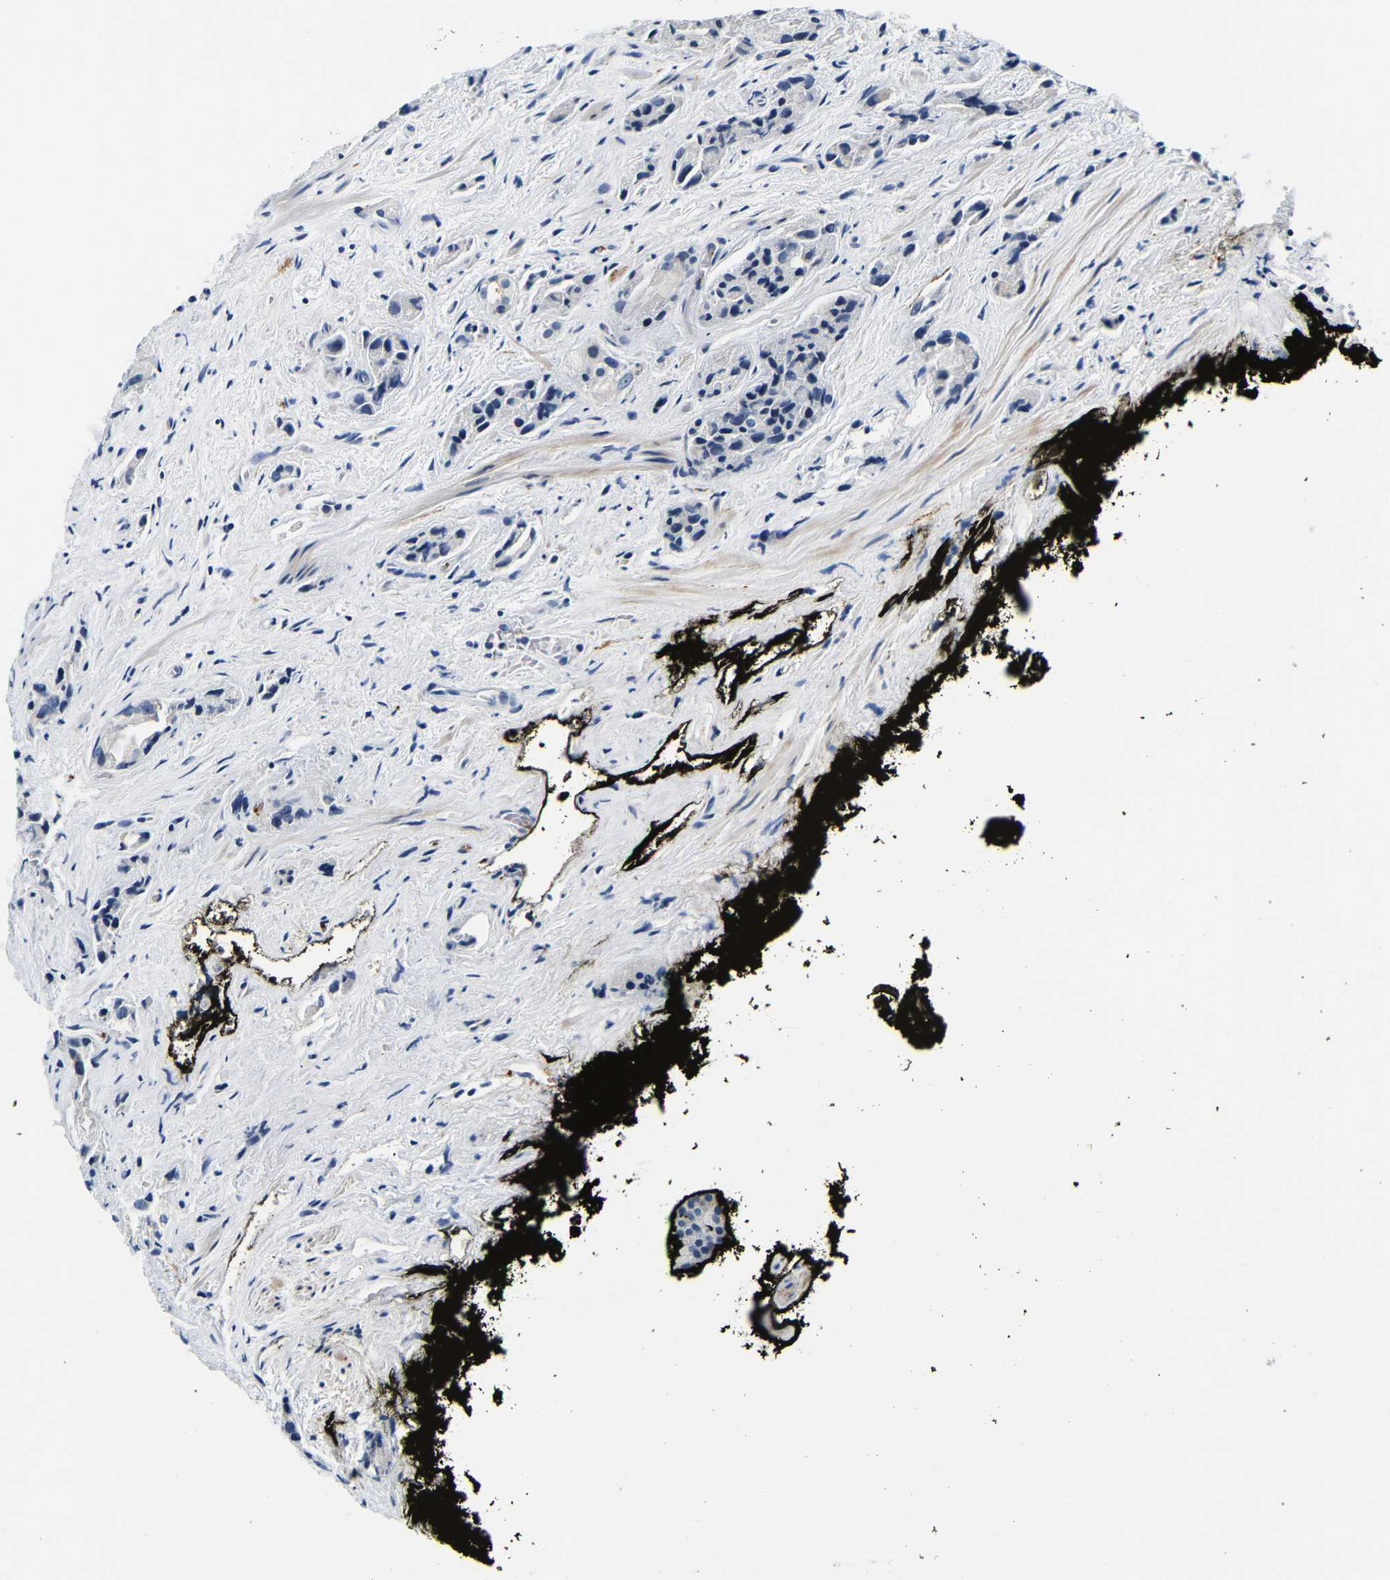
{"staining": {"intensity": "negative", "quantity": "none", "location": "none"}, "tissue": "prostate cancer", "cell_type": "Tumor cells", "image_type": "cancer", "snomed": [{"axis": "morphology", "description": "Adenocarcinoma, High grade"}, {"axis": "topography", "description": "Prostate"}], "caption": "The immunohistochemistry (IHC) image has no significant expression in tumor cells of prostate high-grade adenocarcinoma tissue. The staining is performed using DAB brown chromogen with nuclei counter-stained in using hematoxylin.", "gene": "GP1BA", "patient": {"sex": "male", "age": 71}}